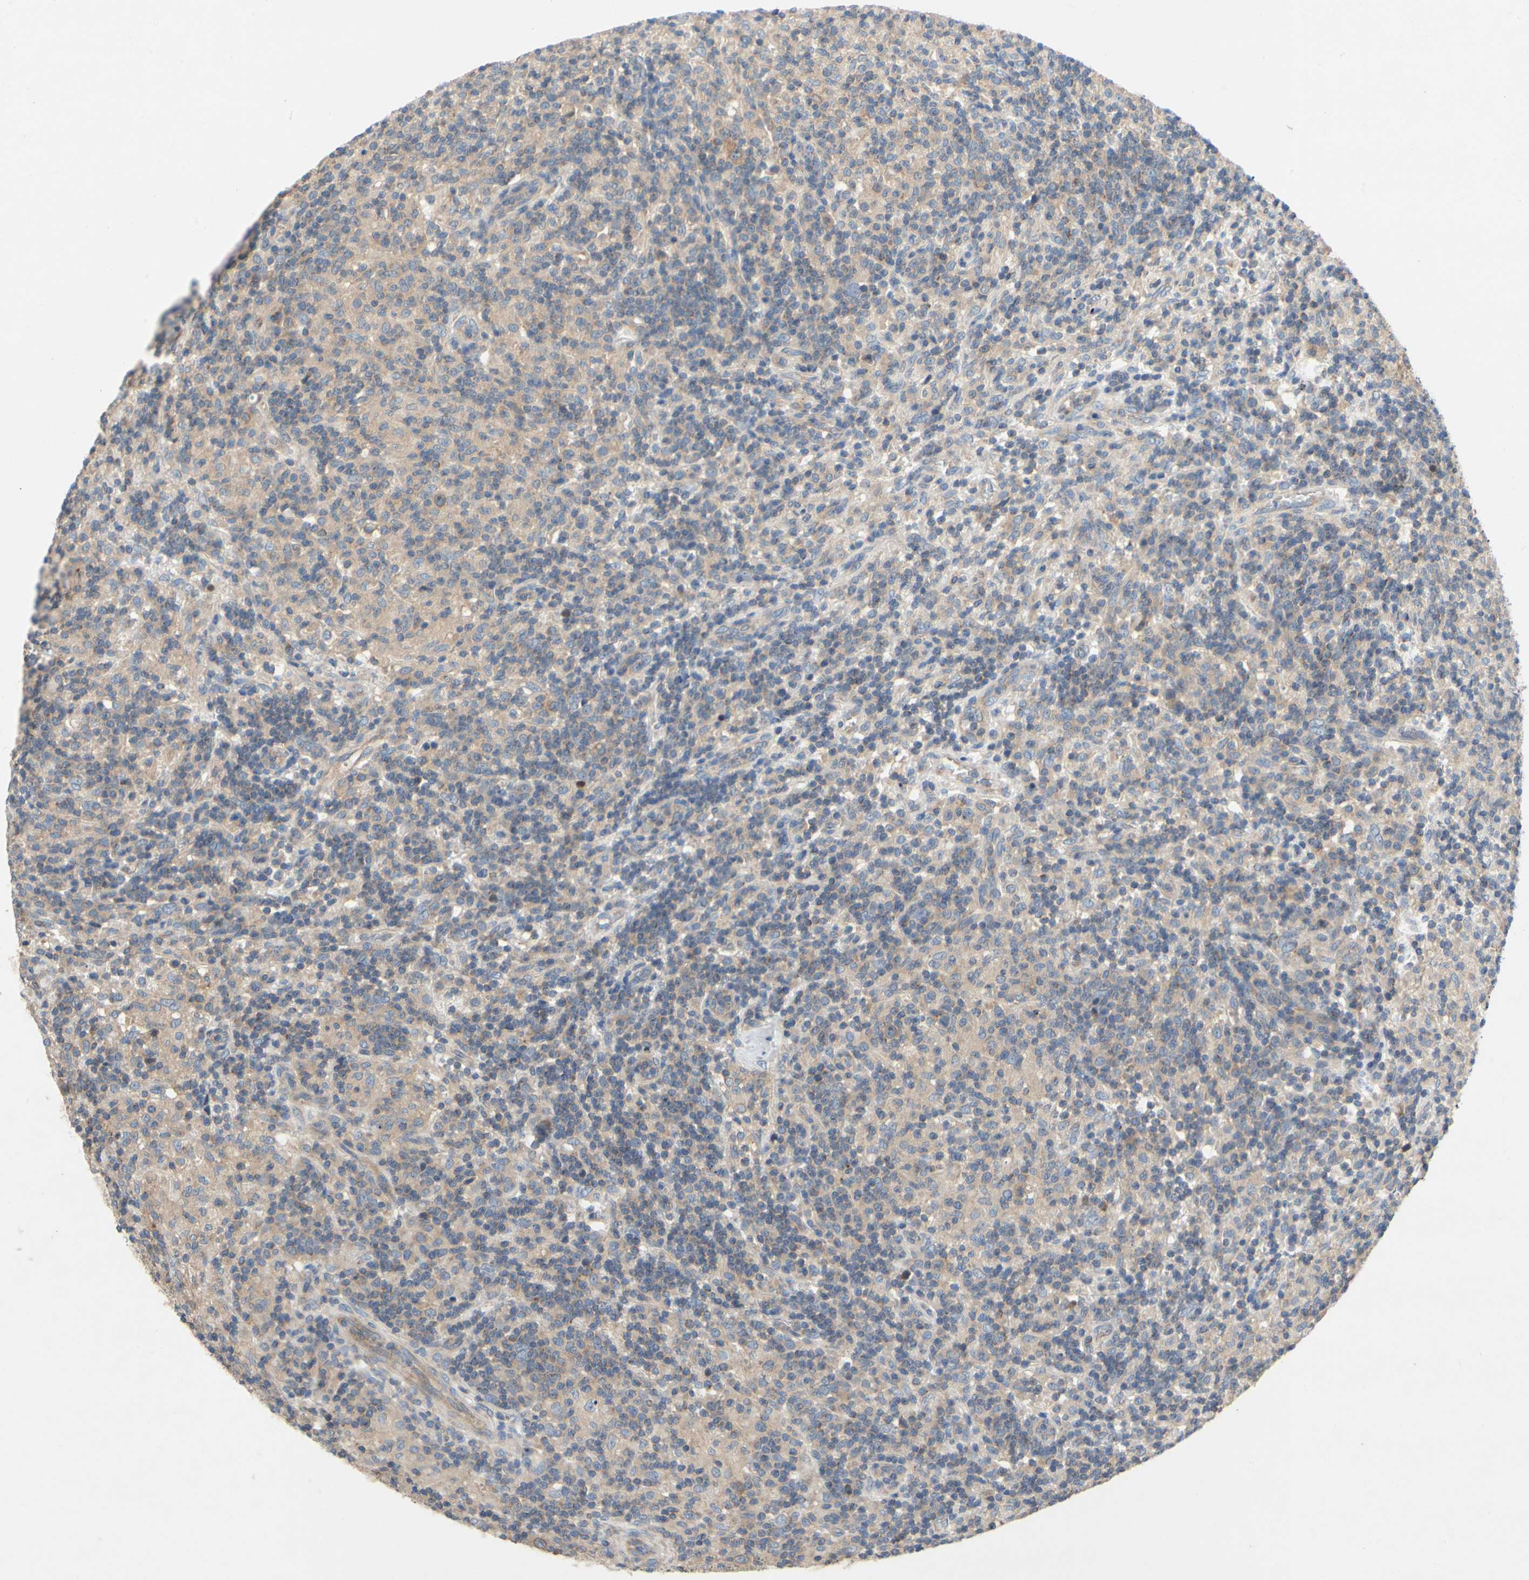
{"staining": {"intensity": "moderate", "quantity": ">75%", "location": "cytoplasmic/membranous"}, "tissue": "lymphoma", "cell_type": "Tumor cells", "image_type": "cancer", "snomed": [{"axis": "morphology", "description": "Hodgkin's disease, NOS"}, {"axis": "topography", "description": "Lymph node"}], "caption": "Moderate cytoplasmic/membranous expression is appreciated in approximately >75% of tumor cells in Hodgkin's disease.", "gene": "KLHDC8B", "patient": {"sex": "male", "age": 70}}